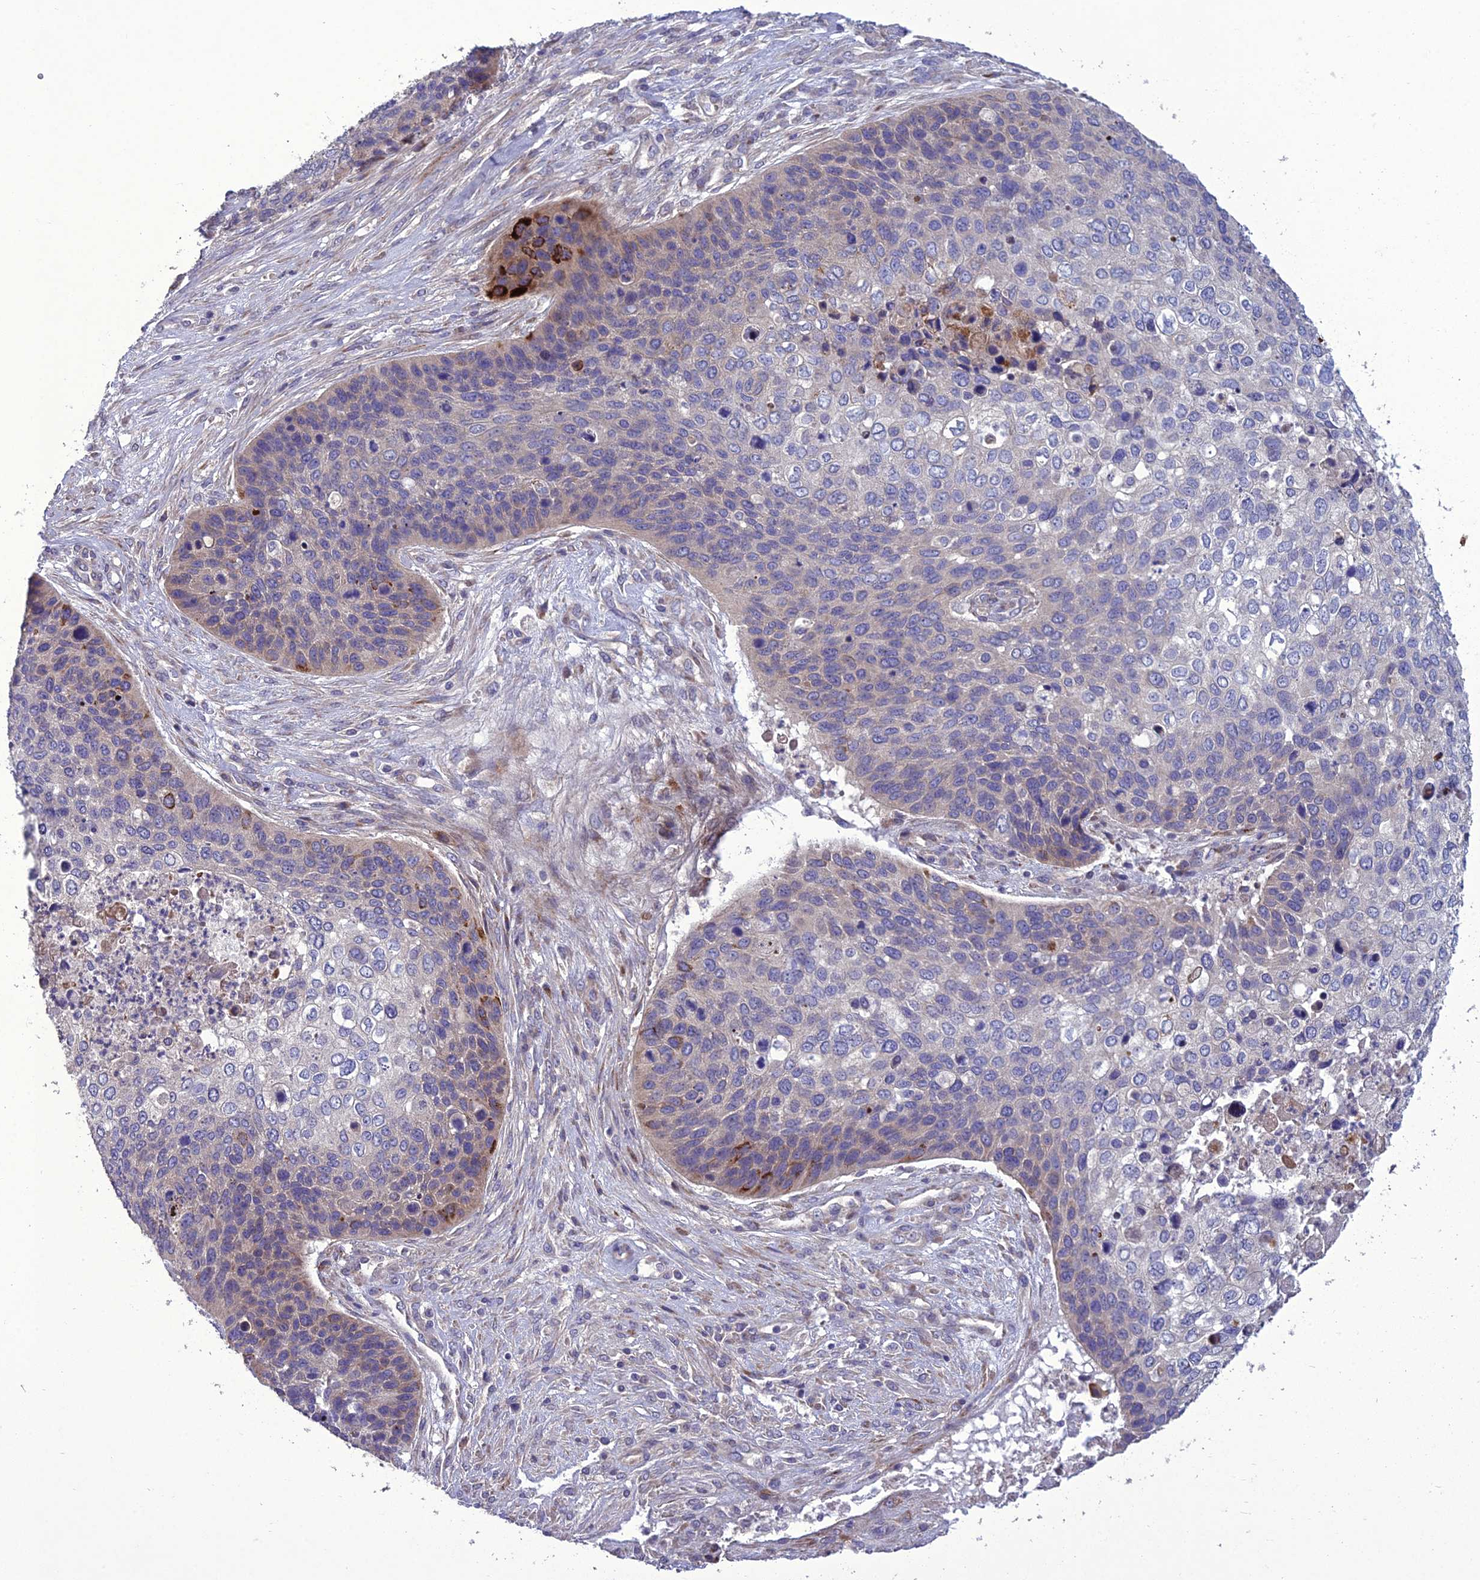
{"staining": {"intensity": "moderate", "quantity": "<25%", "location": "cytoplasmic/membranous"}, "tissue": "skin cancer", "cell_type": "Tumor cells", "image_type": "cancer", "snomed": [{"axis": "morphology", "description": "Basal cell carcinoma"}, {"axis": "topography", "description": "Skin"}], "caption": "Human basal cell carcinoma (skin) stained for a protein (brown) reveals moderate cytoplasmic/membranous positive staining in about <25% of tumor cells.", "gene": "ADIPOR2", "patient": {"sex": "female", "age": 74}}